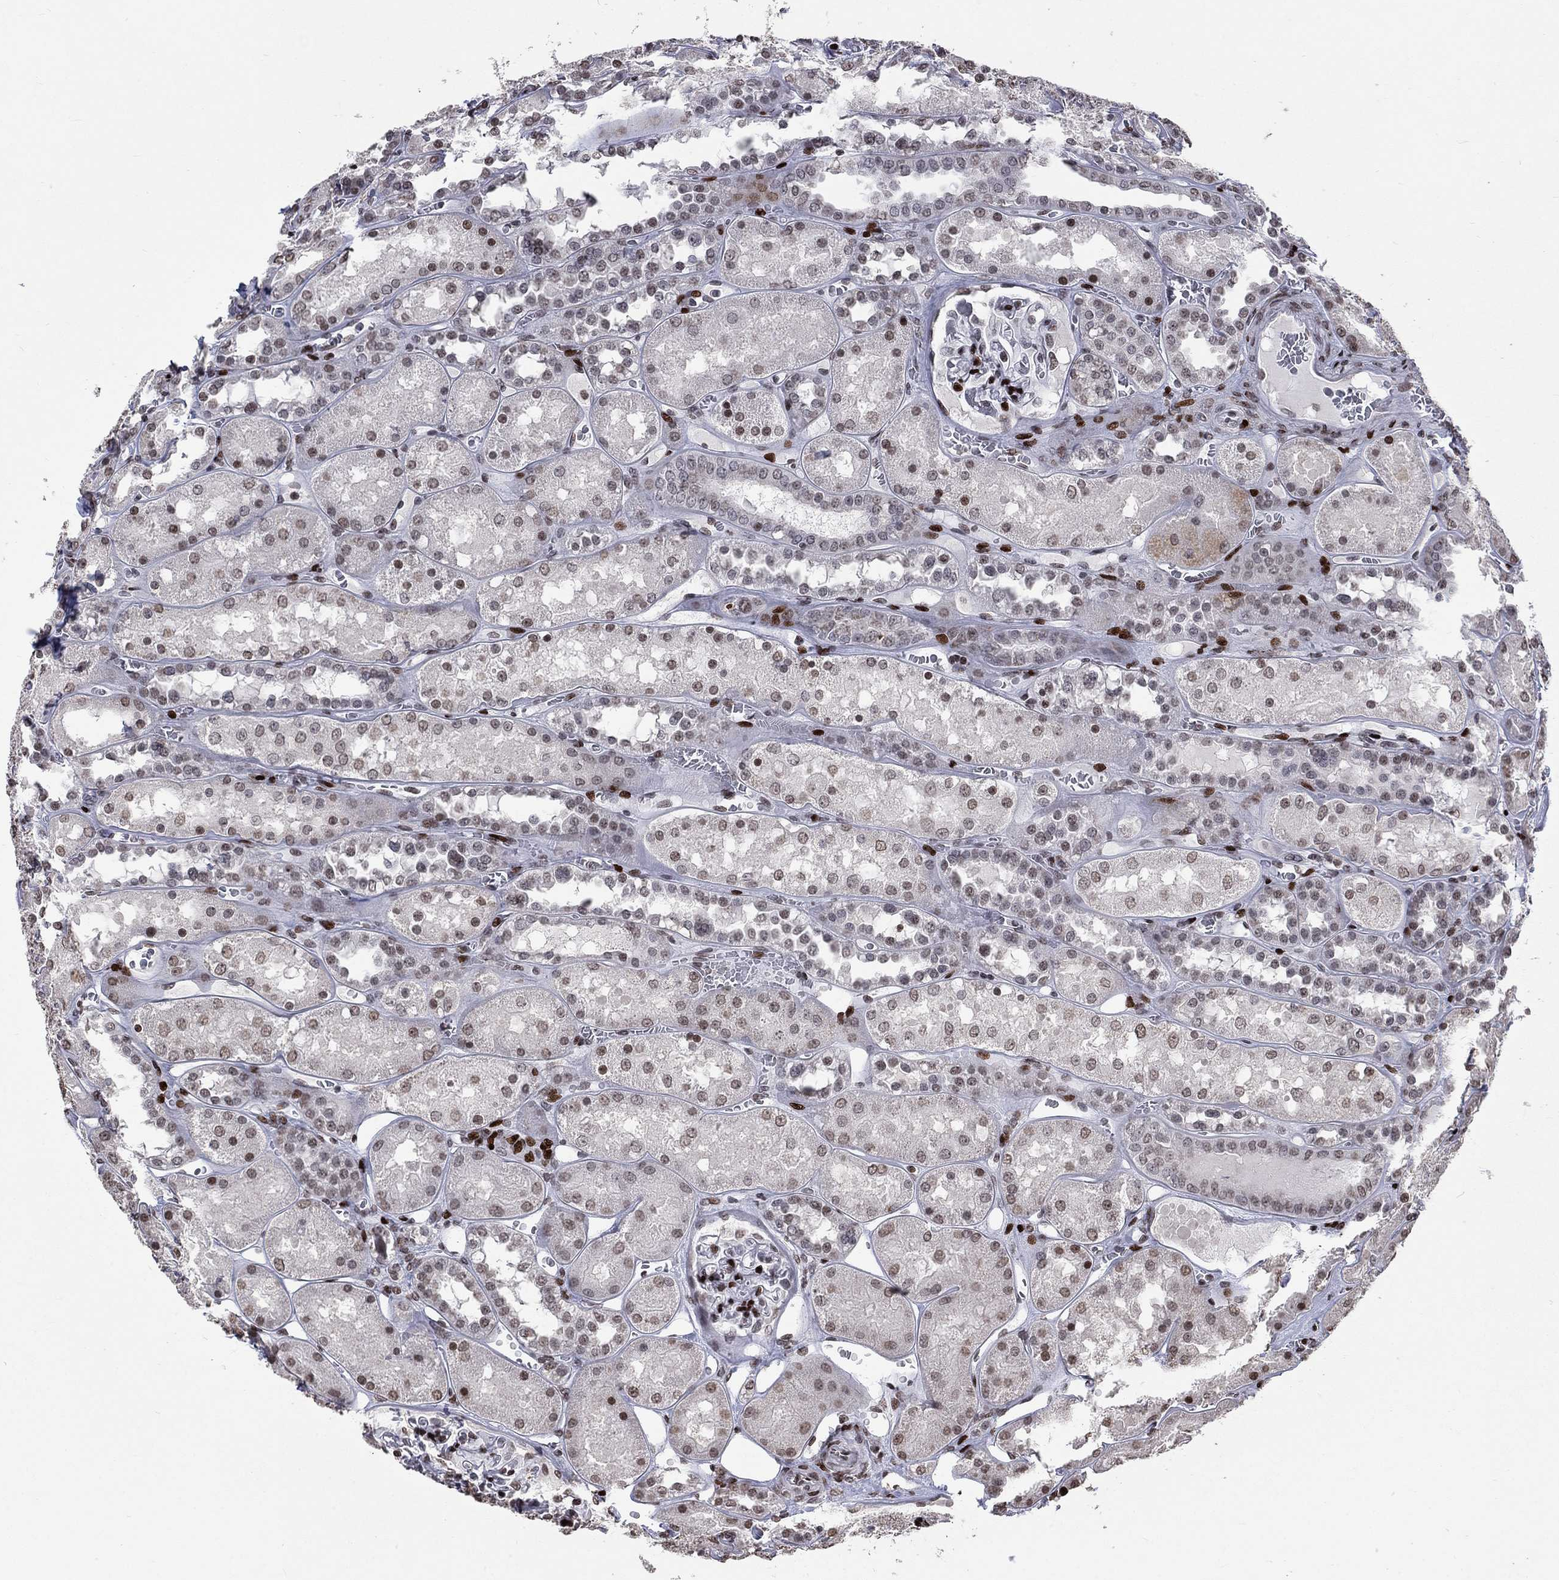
{"staining": {"intensity": "strong", "quantity": "<25%", "location": "nuclear"}, "tissue": "kidney", "cell_type": "Cells in glomeruli", "image_type": "normal", "snomed": [{"axis": "morphology", "description": "Normal tissue, NOS"}, {"axis": "topography", "description": "Kidney"}], "caption": "This micrograph demonstrates benign kidney stained with immunohistochemistry (IHC) to label a protein in brown. The nuclear of cells in glomeruli show strong positivity for the protein. Nuclei are counter-stained blue.", "gene": "SRSF3", "patient": {"sex": "male", "age": 73}}